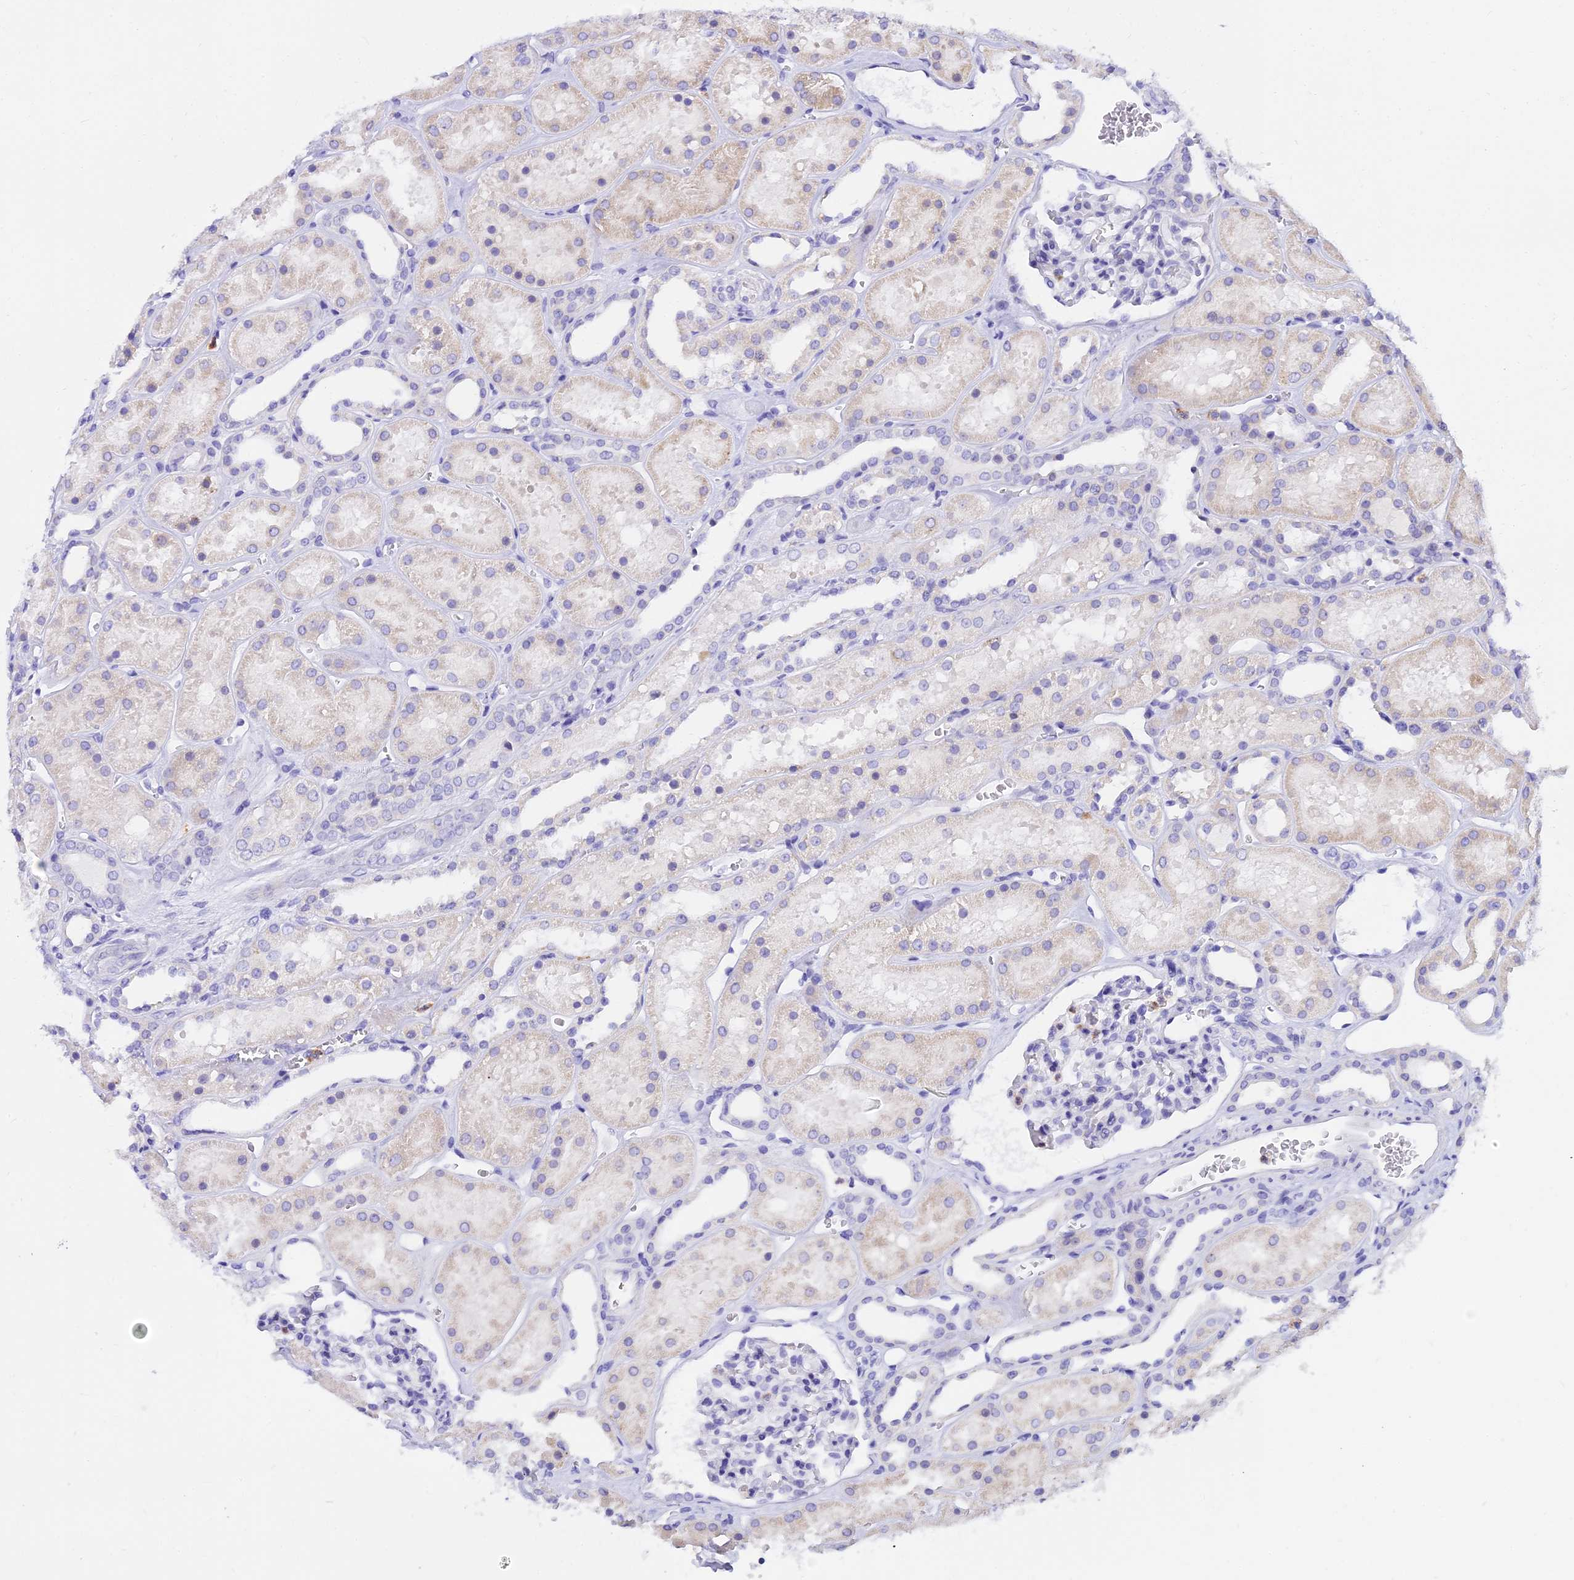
{"staining": {"intensity": "negative", "quantity": "none", "location": "none"}, "tissue": "kidney", "cell_type": "Cells in glomeruli", "image_type": "normal", "snomed": [{"axis": "morphology", "description": "Normal tissue, NOS"}, {"axis": "topography", "description": "Kidney"}], "caption": "This is an IHC micrograph of unremarkable human kidney. There is no staining in cells in glomeruli.", "gene": "VWC2L", "patient": {"sex": "female", "age": 41}}